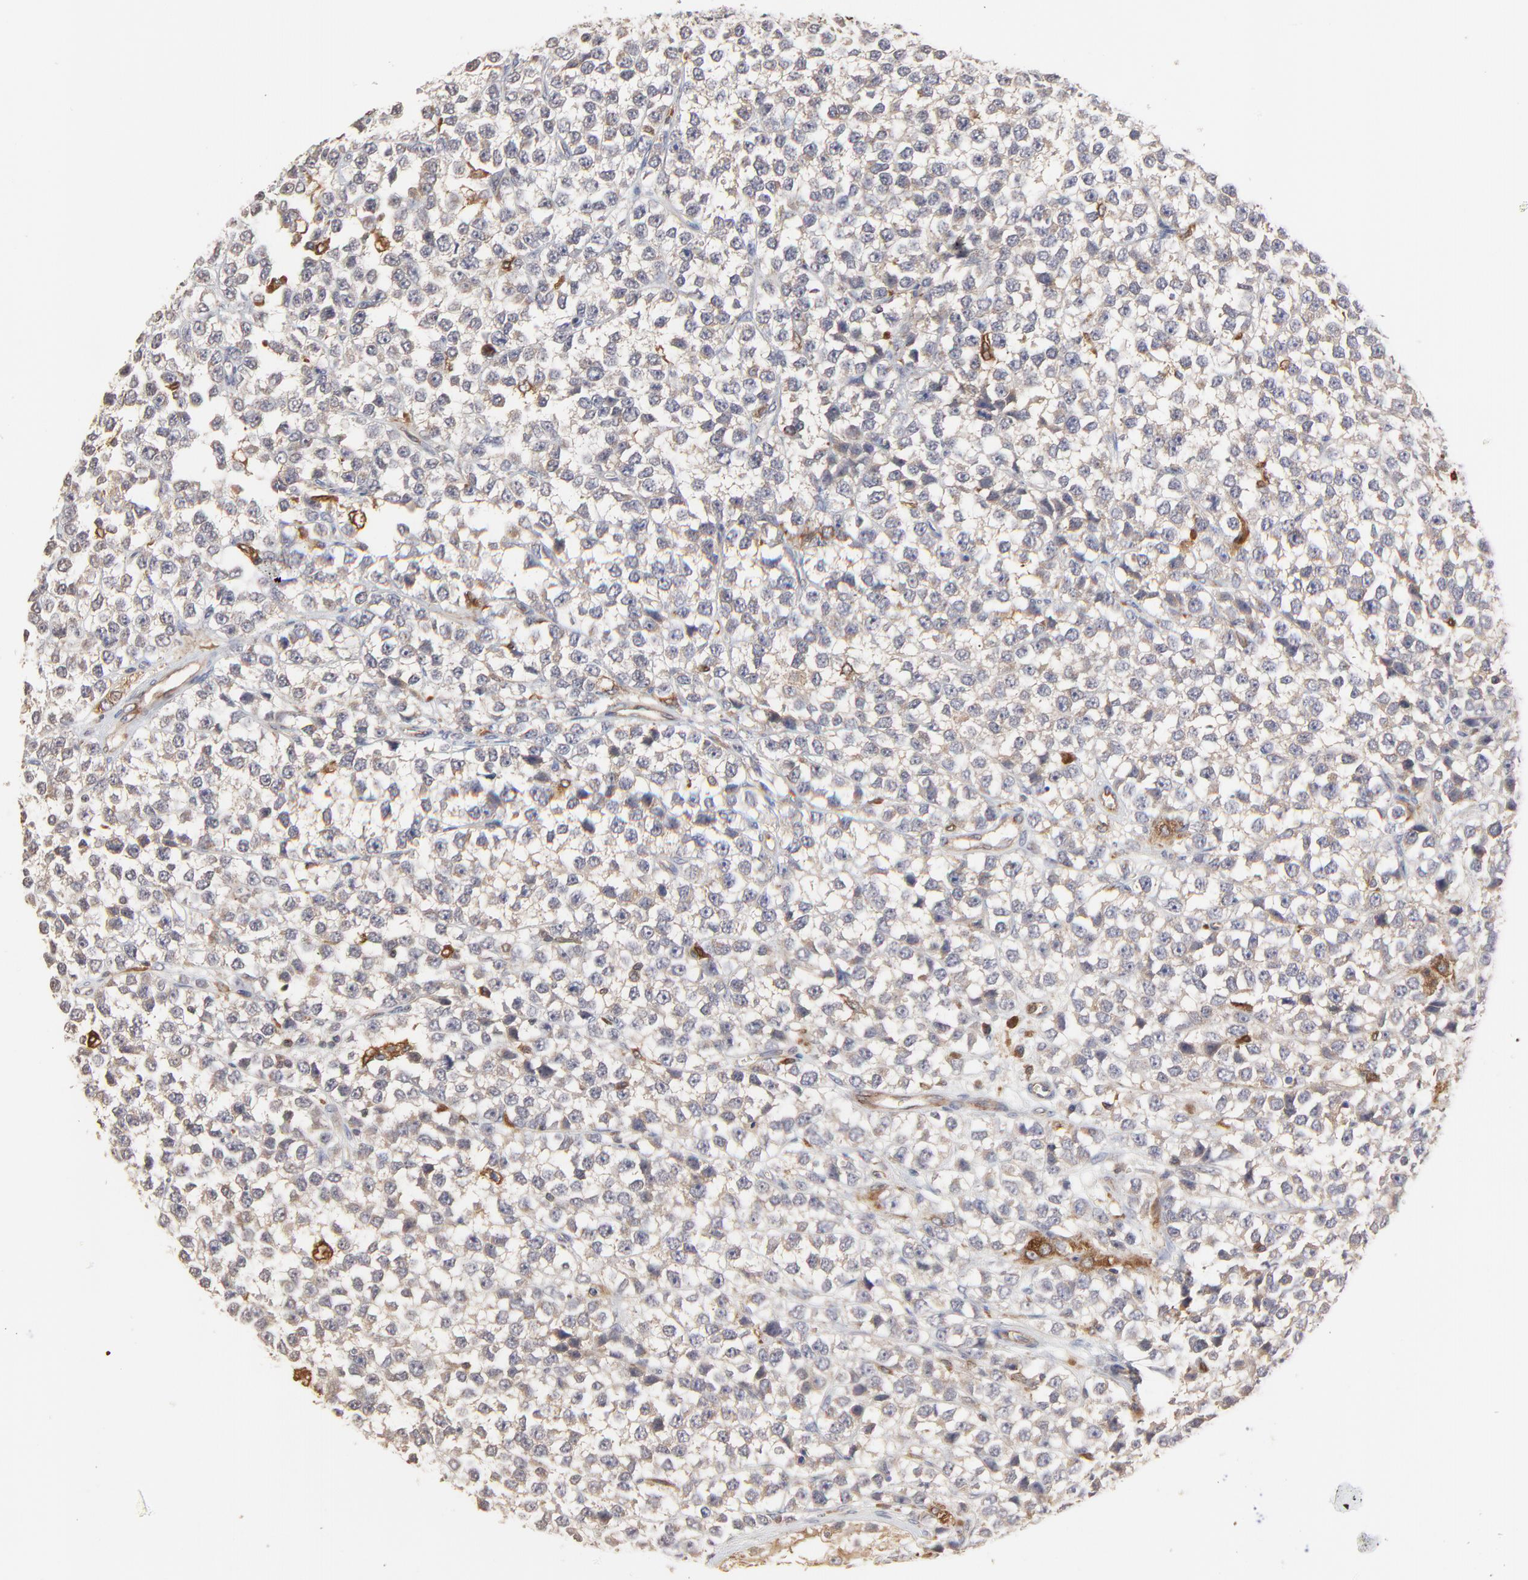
{"staining": {"intensity": "weak", "quantity": "25%-75%", "location": "cytoplasmic/membranous"}, "tissue": "testis cancer", "cell_type": "Tumor cells", "image_type": "cancer", "snomed": [{"axis": "morphology", "description": "Seminoma, NOS"}, {"axis": "topography", "description": "Testis"}], "caption": "Immunohistochemical staining of human testis cancer displays low levels of weak cytoplasmic/membranous staining in about 25%-75% of tumor cells.", "gene": "RAB9A", "patient": {"sex": "male", "age": 25}}